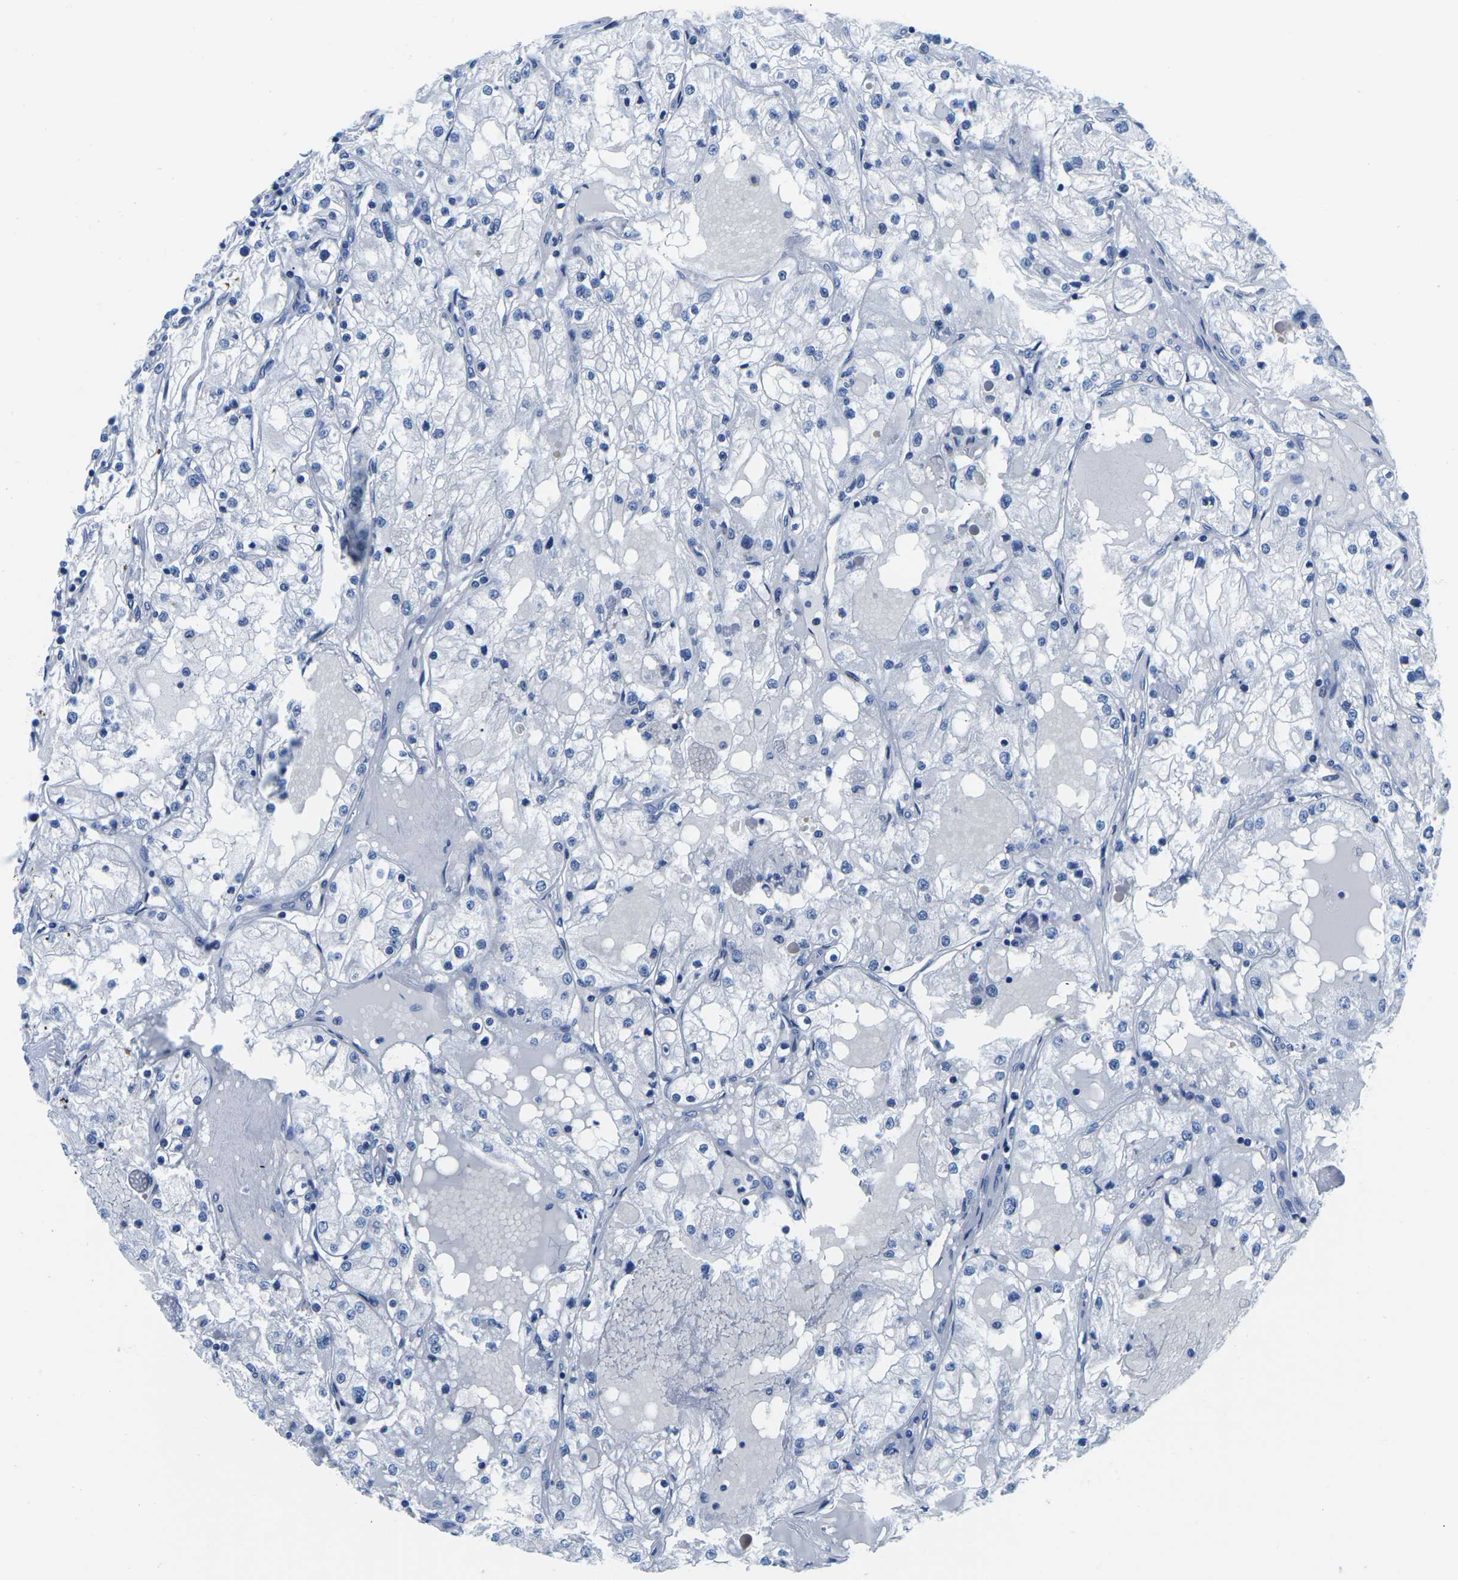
{"staining": {"intensity": "negative", "quantity": "none", "location": "none"}, "tissue": "renal cancer", "cell_type": "Tumor cells", "image_type": "cancer", "snomed": [{"axis": "morphology", "description": "Adenocarcinoma, NOS"}, {"axis": "topography", "description": "Kidney"}], "caption": "An IHC micrograph of adenocarcinoma (renal) is shown. There is no staining in tumor cells of adenocarcinoma (renal).", "gene": "CYP1A2", "patient": {"sex": "male", "age": 68}}